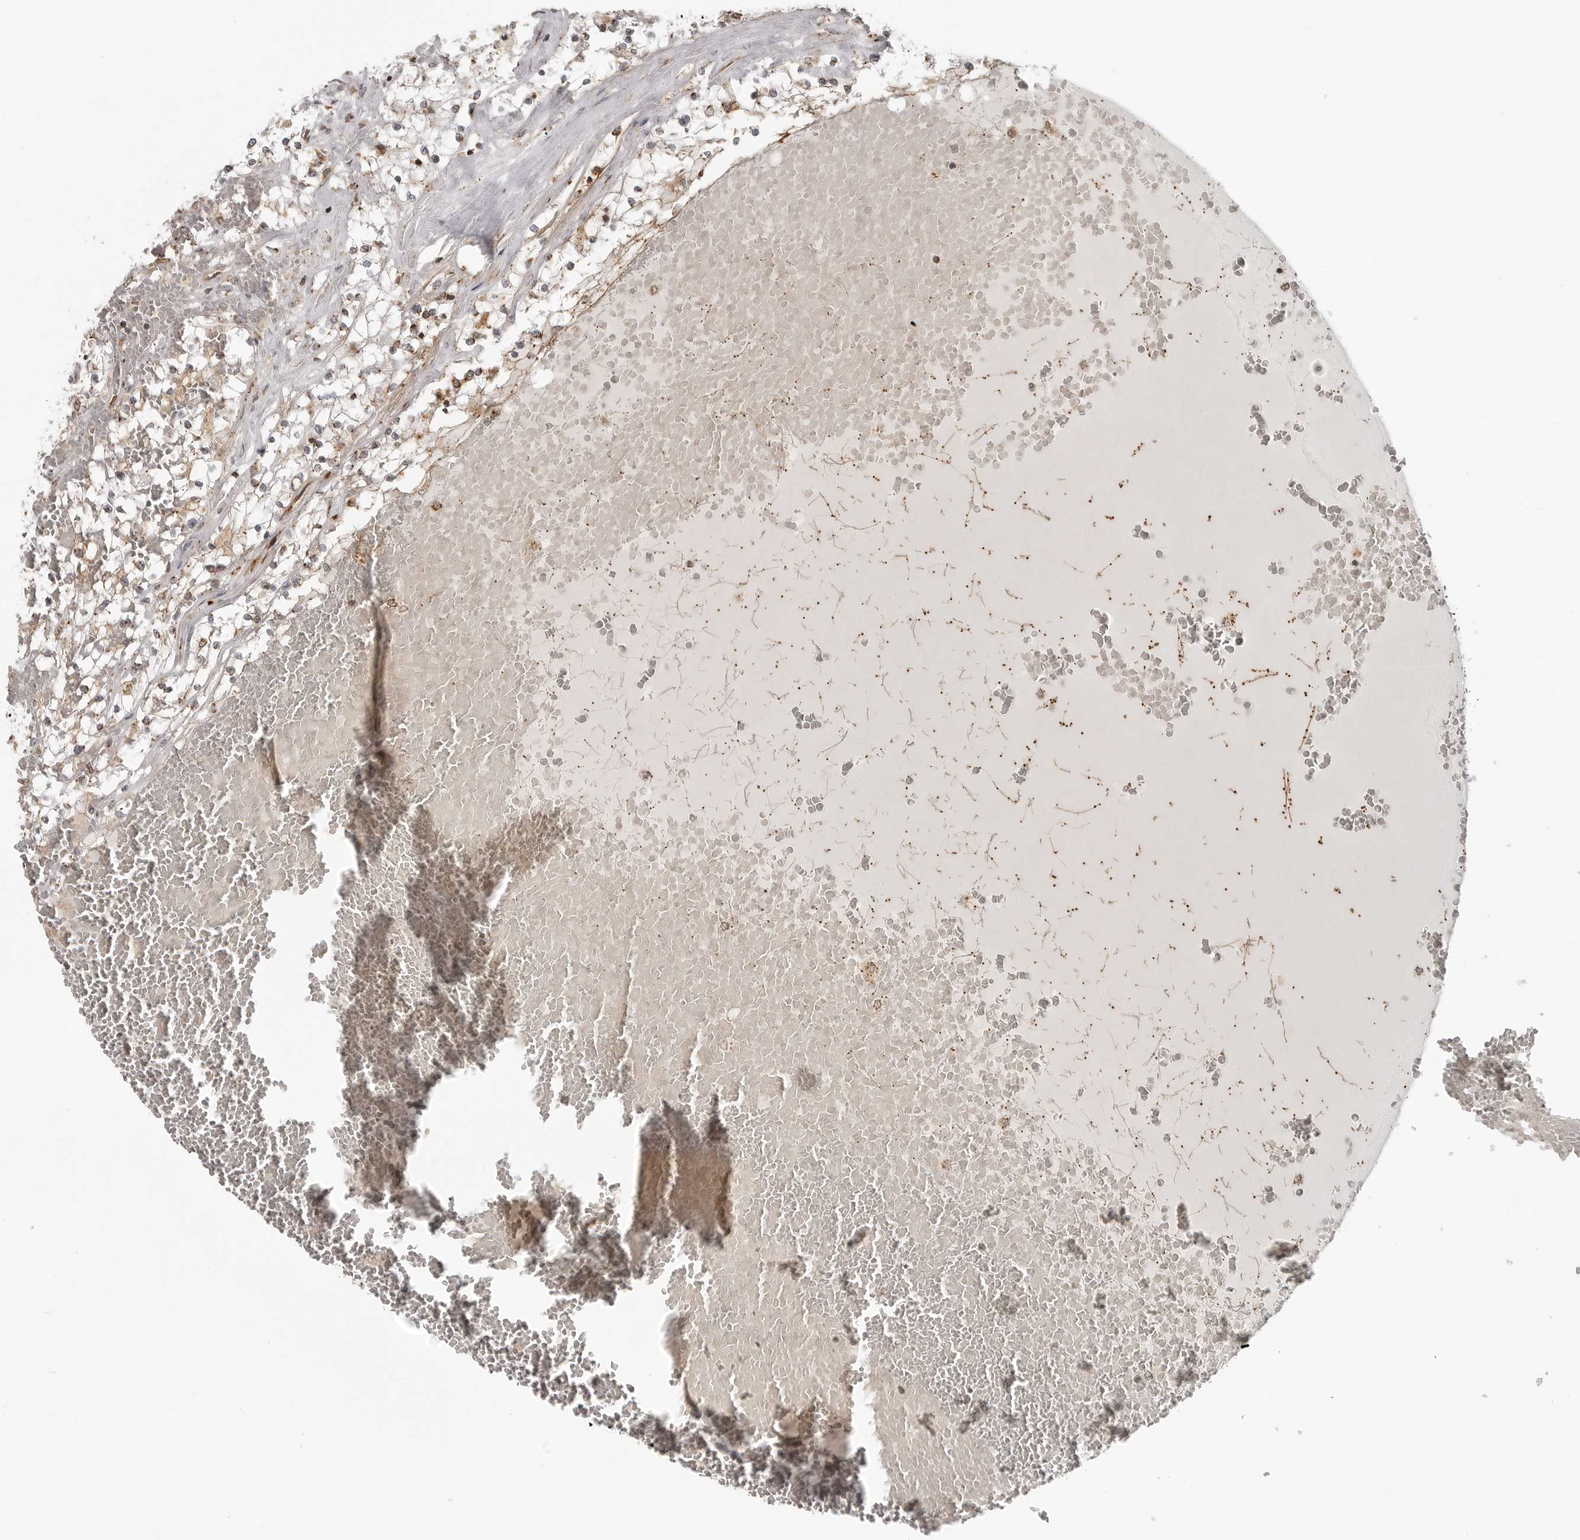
{"staining": {"intensity": "negative", "quantity": "none", "location": "none"}, "tissue": "renal cancer", "cell_type": "Tumor cells", "image_type": "cancer", "snomed": [{"axis": "morphology", "description": "Normal tissue, NOS"}, {"axis": "morphology", "description": "Adenocarcinoma, NOS"}, {"axis": "topography", "description": "Kidney"}], "caption": "Renal adenocarcinoma stained for a protein using immunohistochemistry (IHC) shows no staining tumor cells.", "gene": "COPA", "patient": {"sex": "male", "age": 68}}